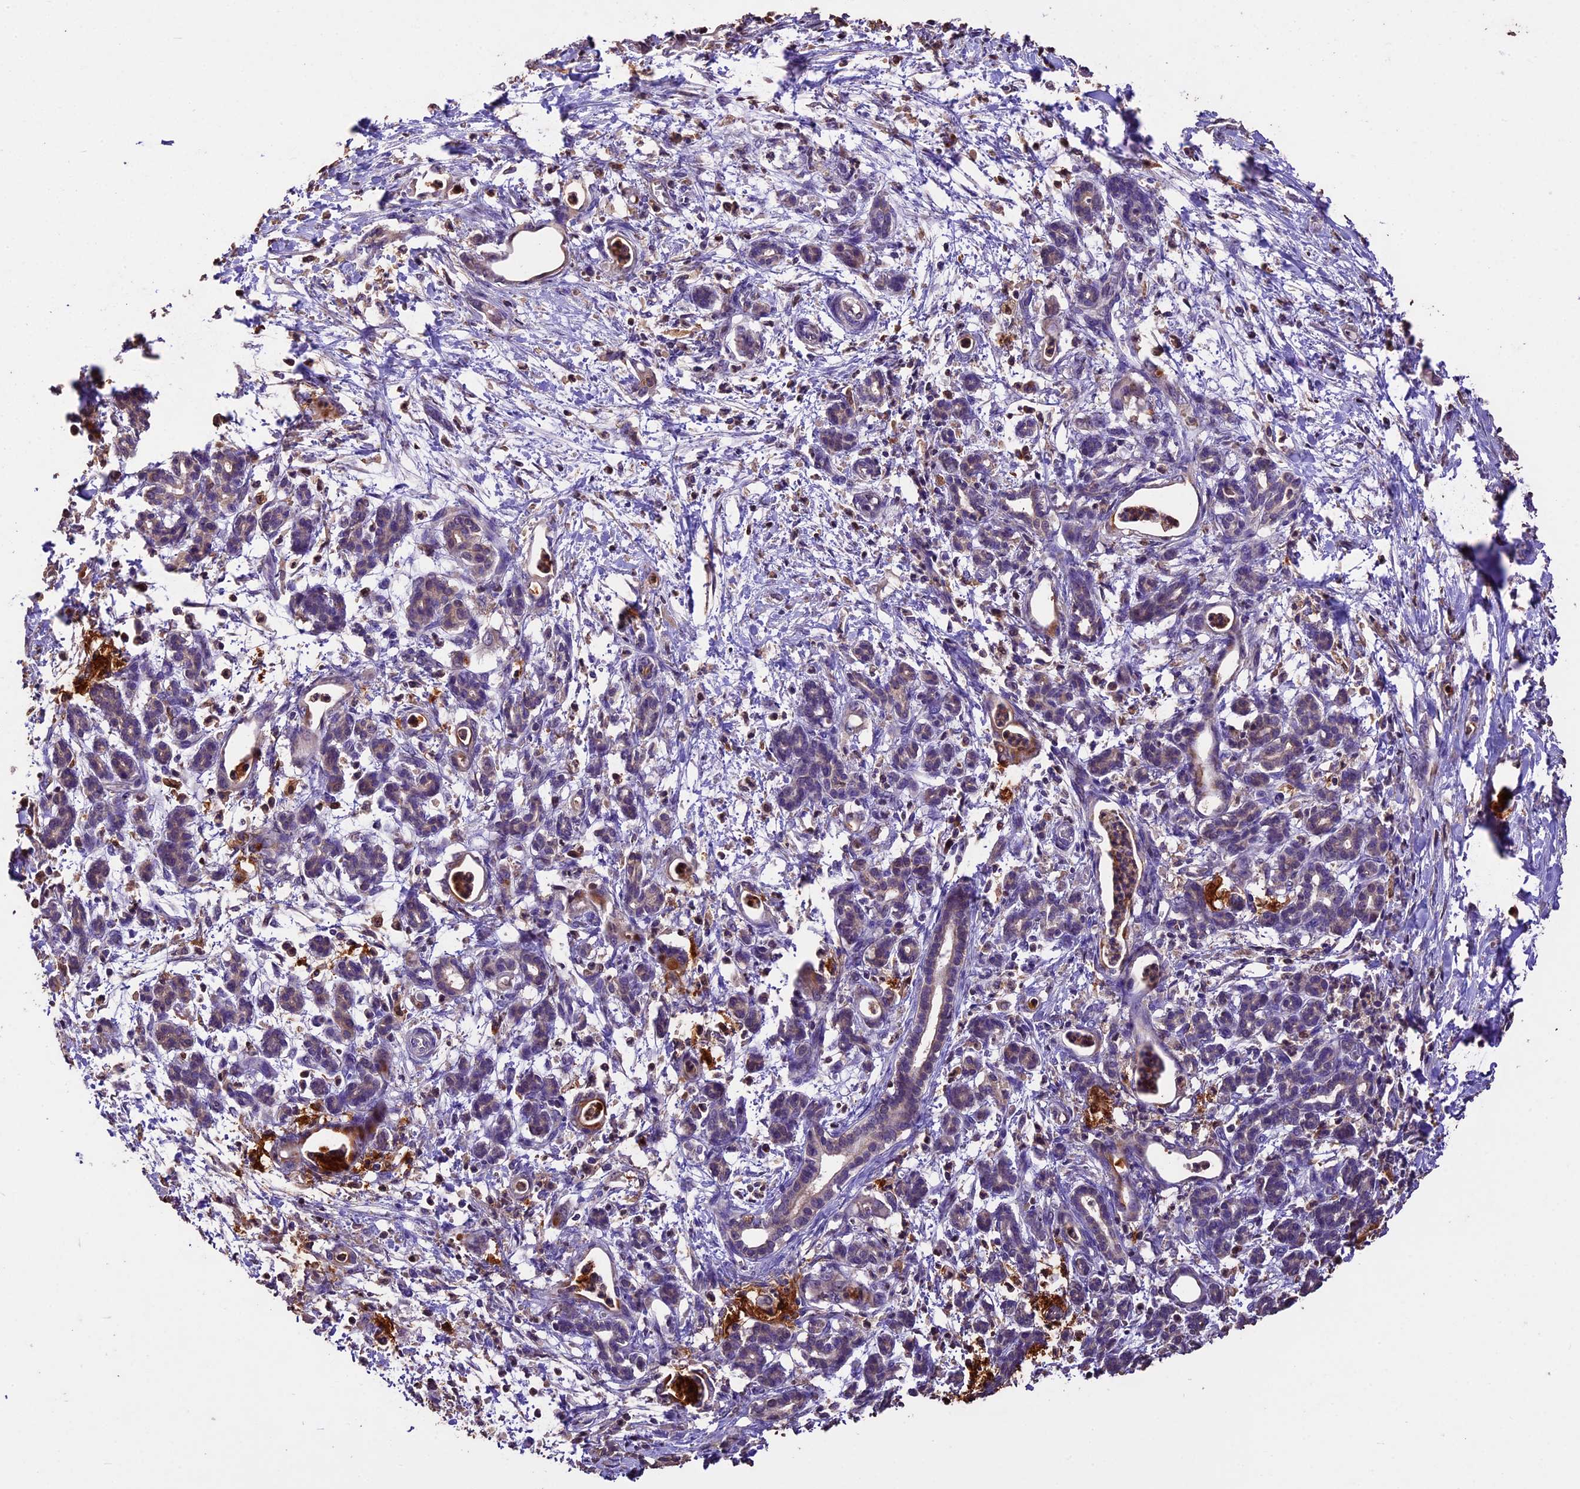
{"staining": {"intensity": "weak", "quantity": "<25%", "location": "cytoplasmic/membranous"}, "tissue": "pancreatic cancer", "cell_type": "Tumor cells", "image_type": "cancer", "snomed": [{"axis": "morphology", "description": "Adenocarcinoma, NOS"}, {"axis": "topography", "description": "Pancreas"}], "caption": "Tumor cells are negative for protein expression in human adenocarcinoma (pancreatic). Nuclei are stained in blue.", "gene": "CRLF1", "patient": {"sex": "female", "age": 55}}